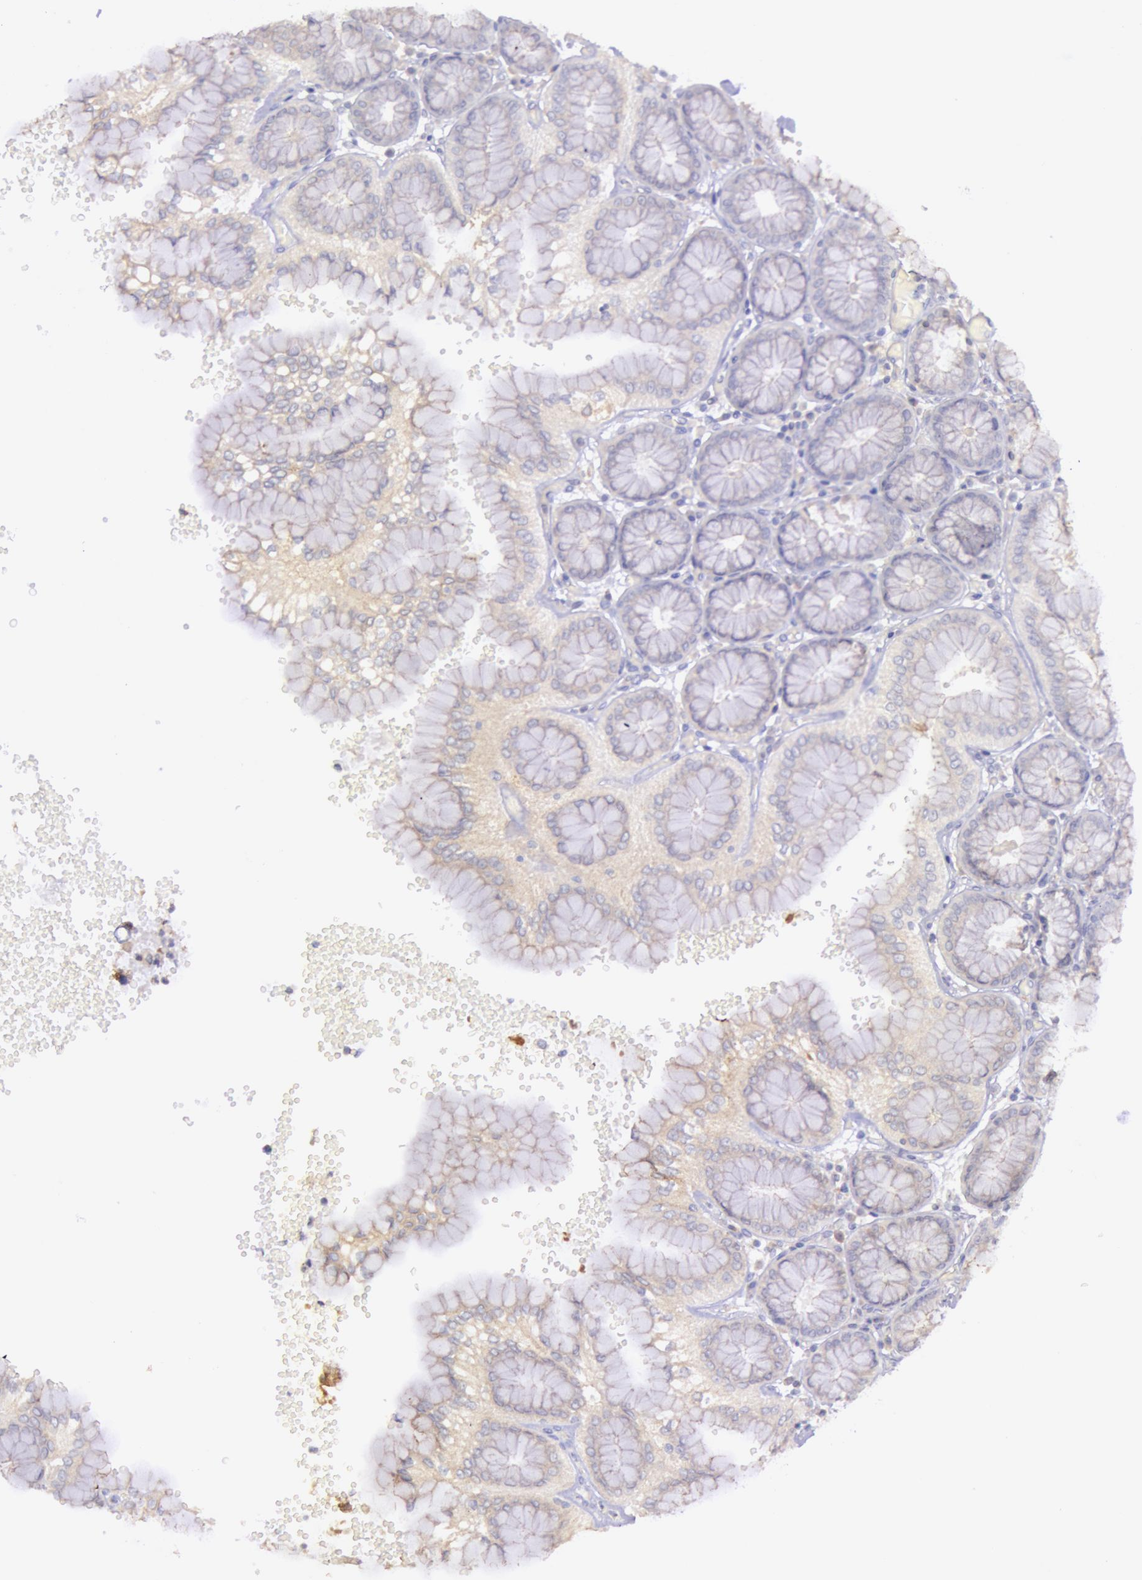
{"staining": {"intensity": "negative", "quantity": "none", "location": "none"}, "tissue": "stomach", "cell_type": "Glandular cells", "image_type": "normal", "snomed": [{"axis": "morphology", "description": "Normal tissue, NOS"}, {"axis": "topography", "description": "Stomach, upper"}, {"axis": "topography", "description": "Stomach"}], "caption": "Micrograph shows no protein staining in glandular cells of benign stomach. Nuclei are stained in blue.", "gene": "MYH1", "patient": {"sex": "male", "age": 76}}